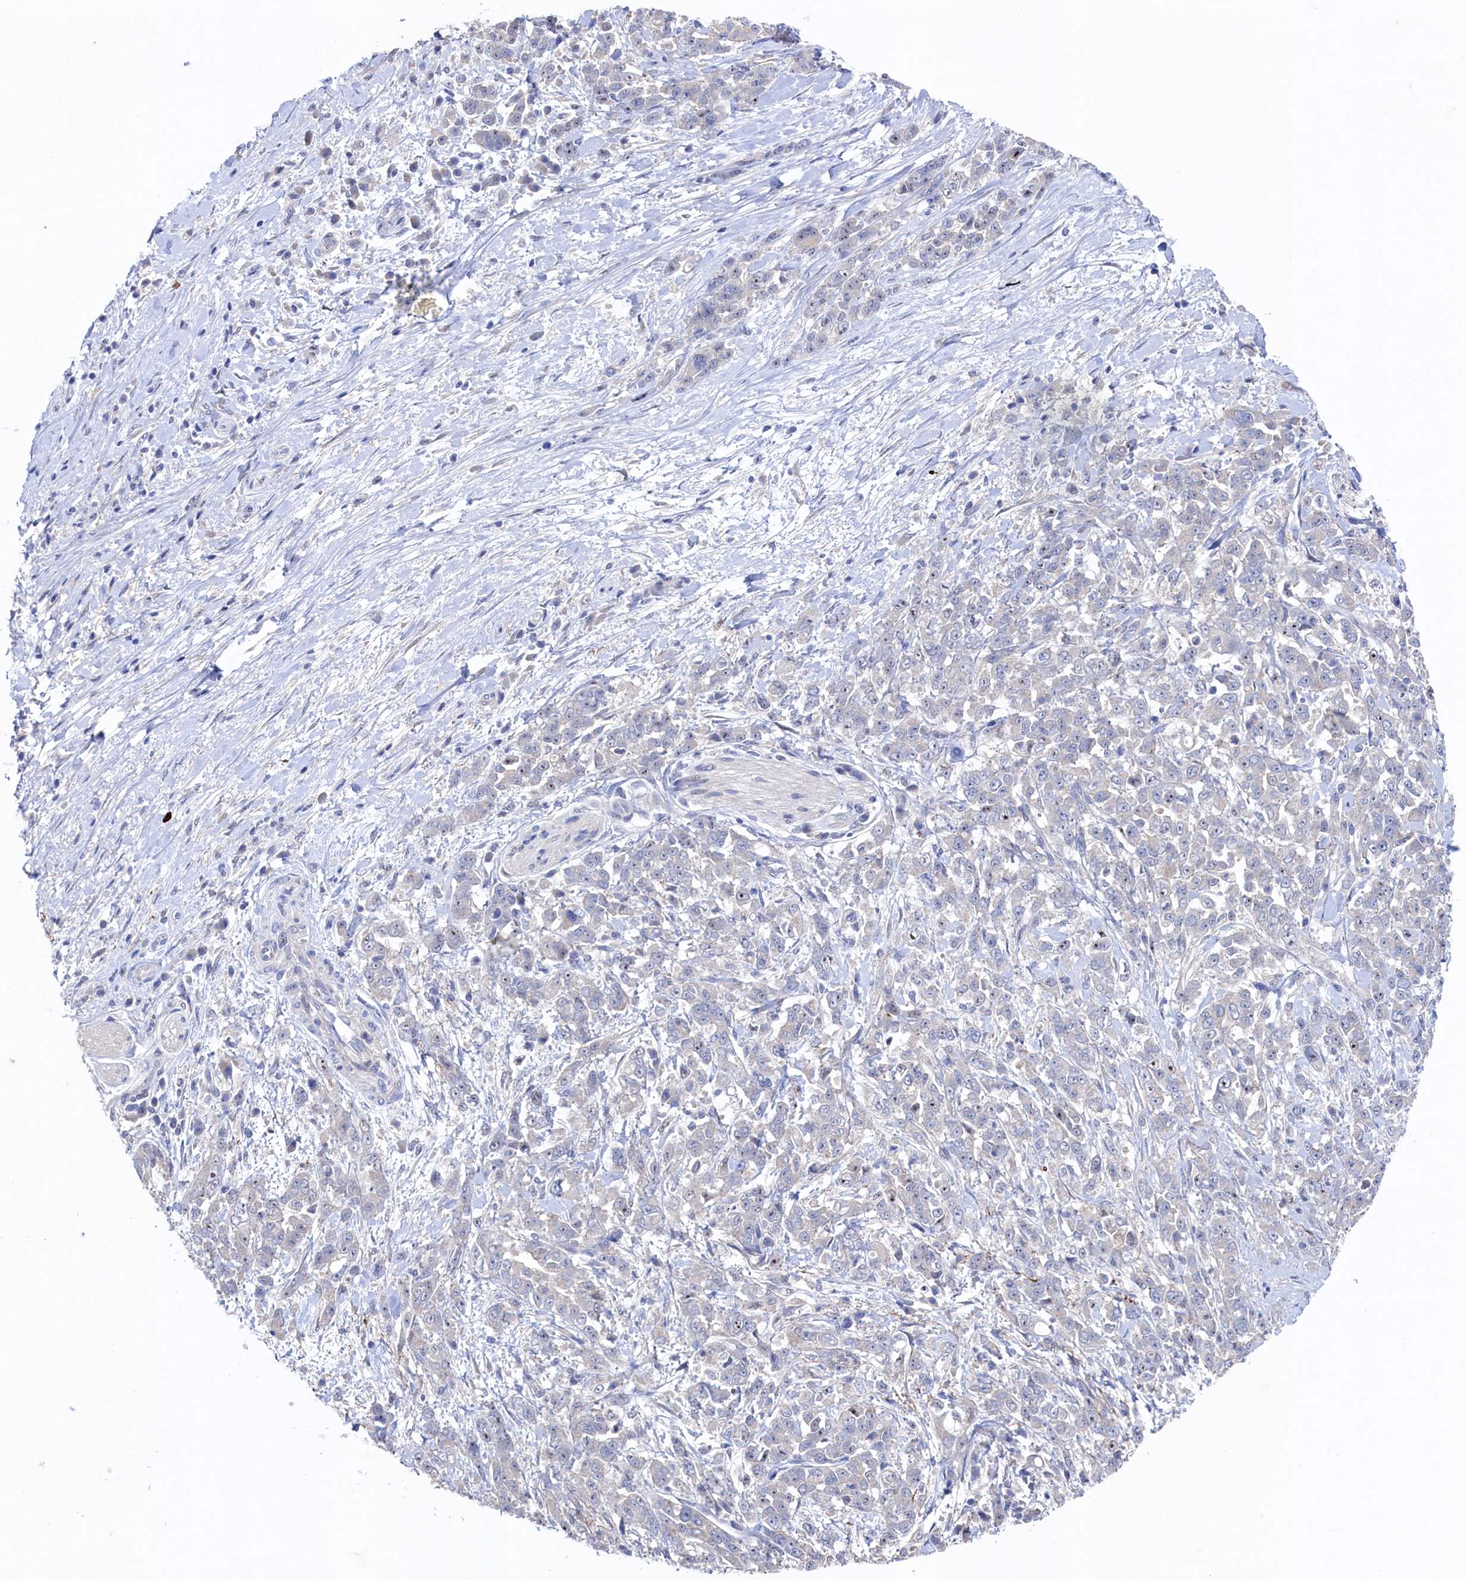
{"staining": {"intensity": "negative", "quantity": "none", "location": "none"}, "tissue": "pancreatic cancer", "cell_type": "Tumor cells", "image_type": "cancer", "snomed": [{"axis": "morphology", "description": "Normal tissue, NOS"}, {"axis": "morphology", "description": "Adenocarcinoma, NOS"}, {"axis": "topography", "description": "Pancreas"}], "caption": "Tumor cells are negative for brown protein staining in pancreatic cancer (adenocarcinoma).", "gene": "CBLIF", "patient": {"sex": "female", "age": 64}}